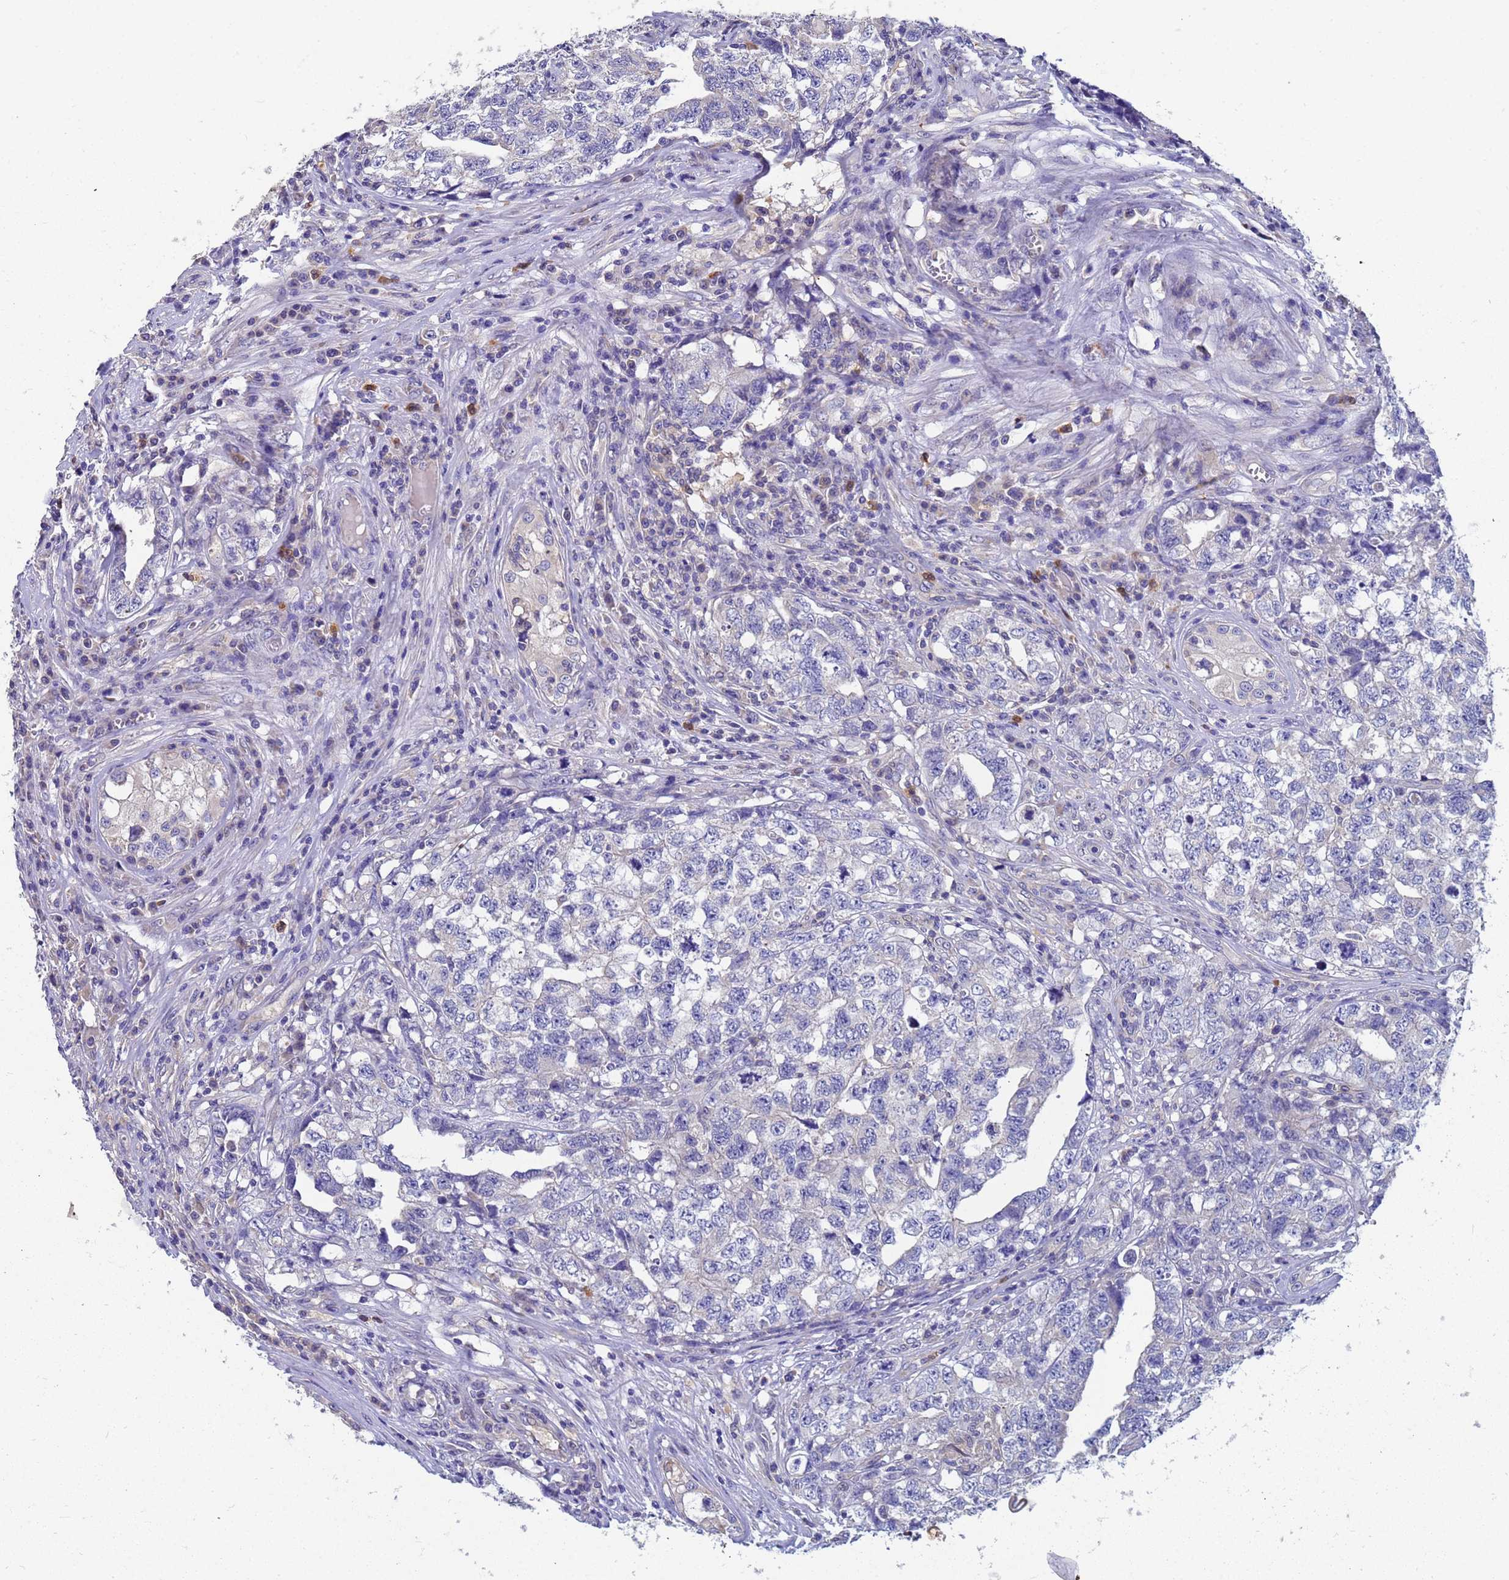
{"staining": {"intensity": "negative", "quantity": "none", "location": "none"}, "tissue": "testis cancer", "cell_type": "Tumor cells", "image_type": "cancer", "snomed": [{"axis": "morphology", "description": "Carcinoma, Embryonal, NOS"}, {"axis": "topography", "description": "Testis"}], "caption": "The IHC histopathology image has no significant expression in tumor cells of embryonal carcinoma (testis) tissue. (DAB (3,3'-diaminobenzidine) immunohistochemistry, high magnification).", "gene": "TTLL11", "patient": {"sex": "male", "age": 31}}